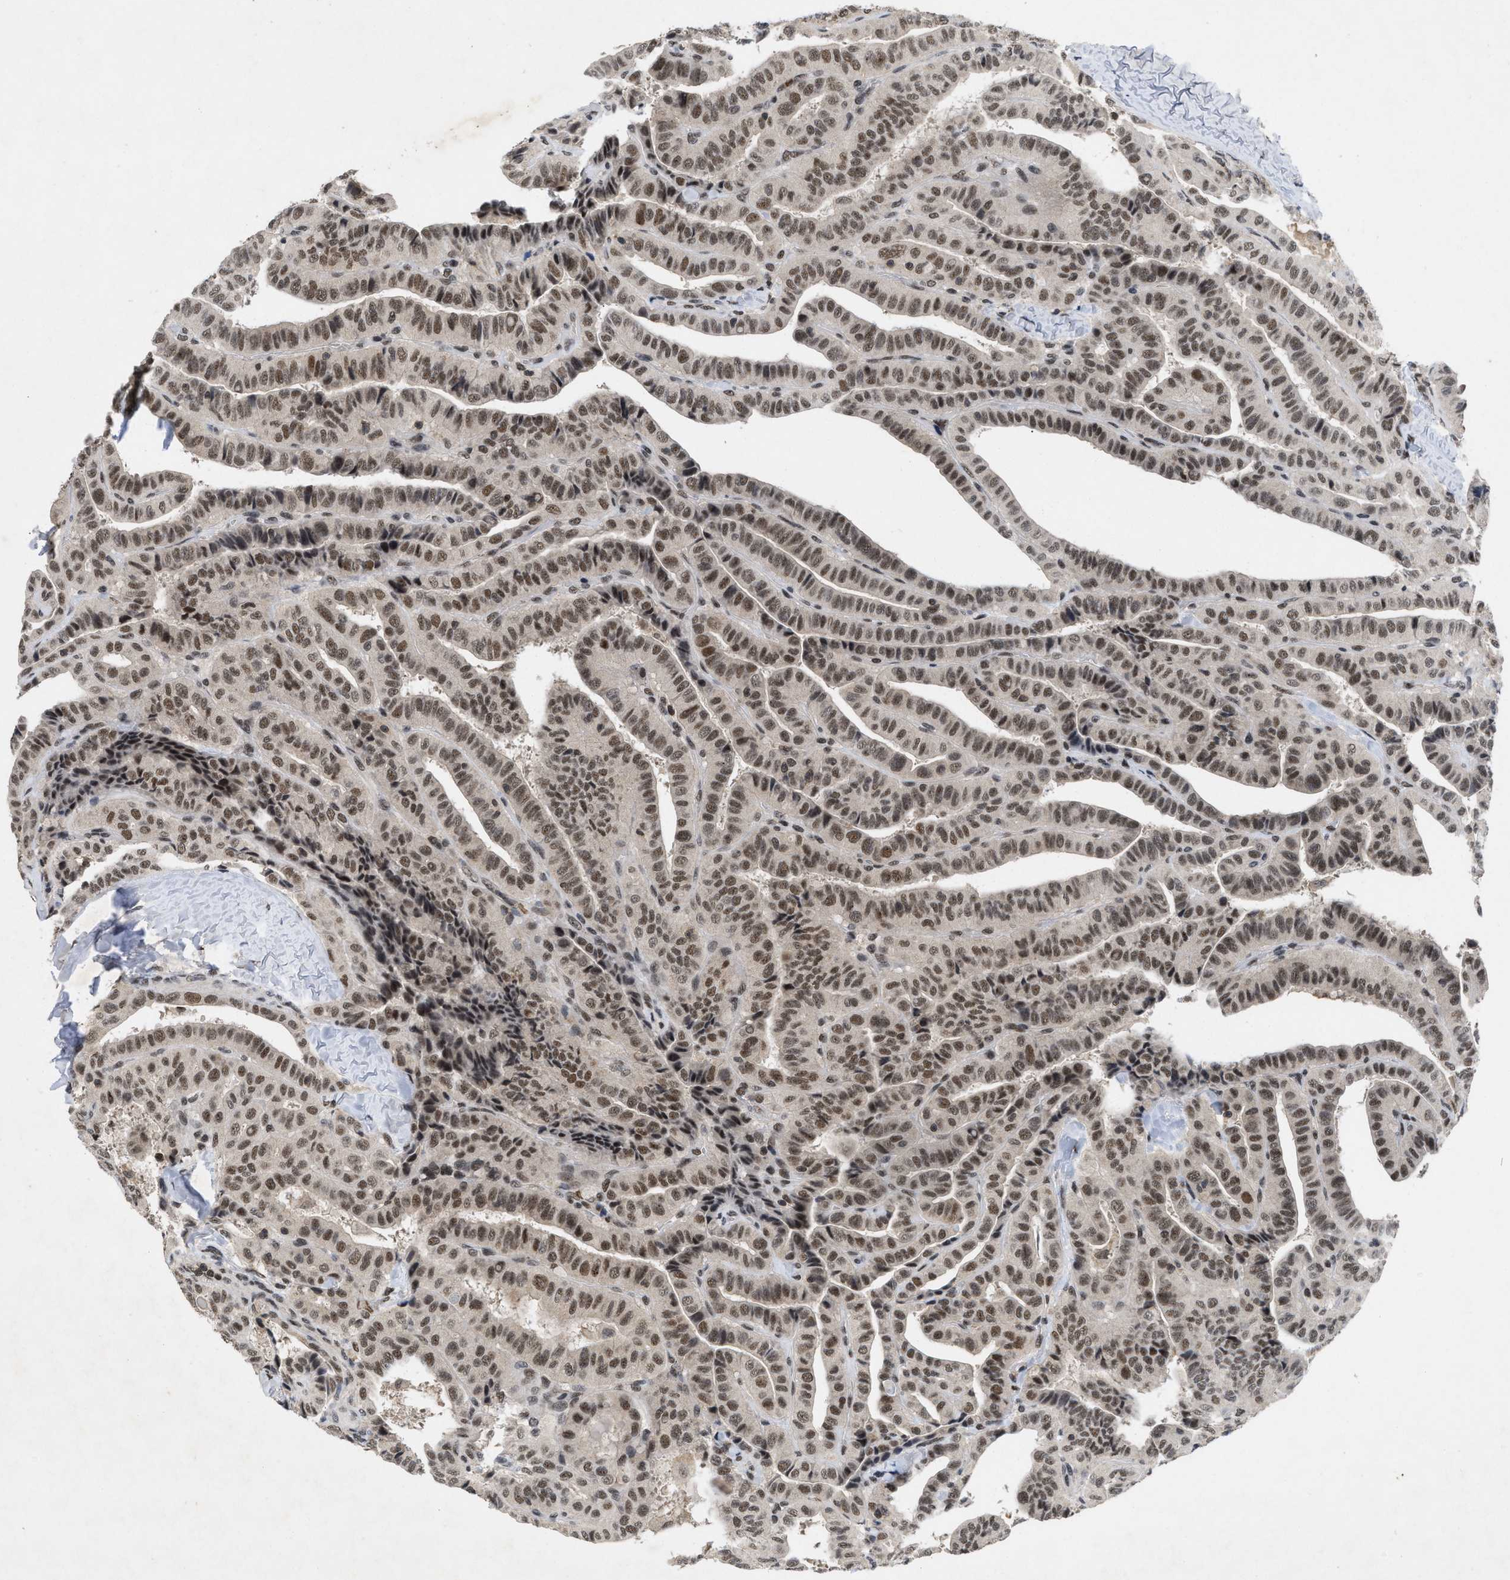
{"staining": {"intensity": "moderate", "quantity": ">75%", "location": "nuclear"}, "tissue": "thyroid cancer", "cell_type": "Tumor cells", "image_type": "cancer", "snomed": [{"axis": "morphology", "description": "Papillary adenocarcinoma, NOS"}, {"axis": "topography", "description": "Thyroid gland"}], "caption": "Immunohistochemical staining of human thyroid papillary adenocarcinoma exhibits medium levels of moderate nuclear expression in about >75% of tumor cells.", "gene": "ZNF346", "patient": {"sex": "male", "age": 77}}